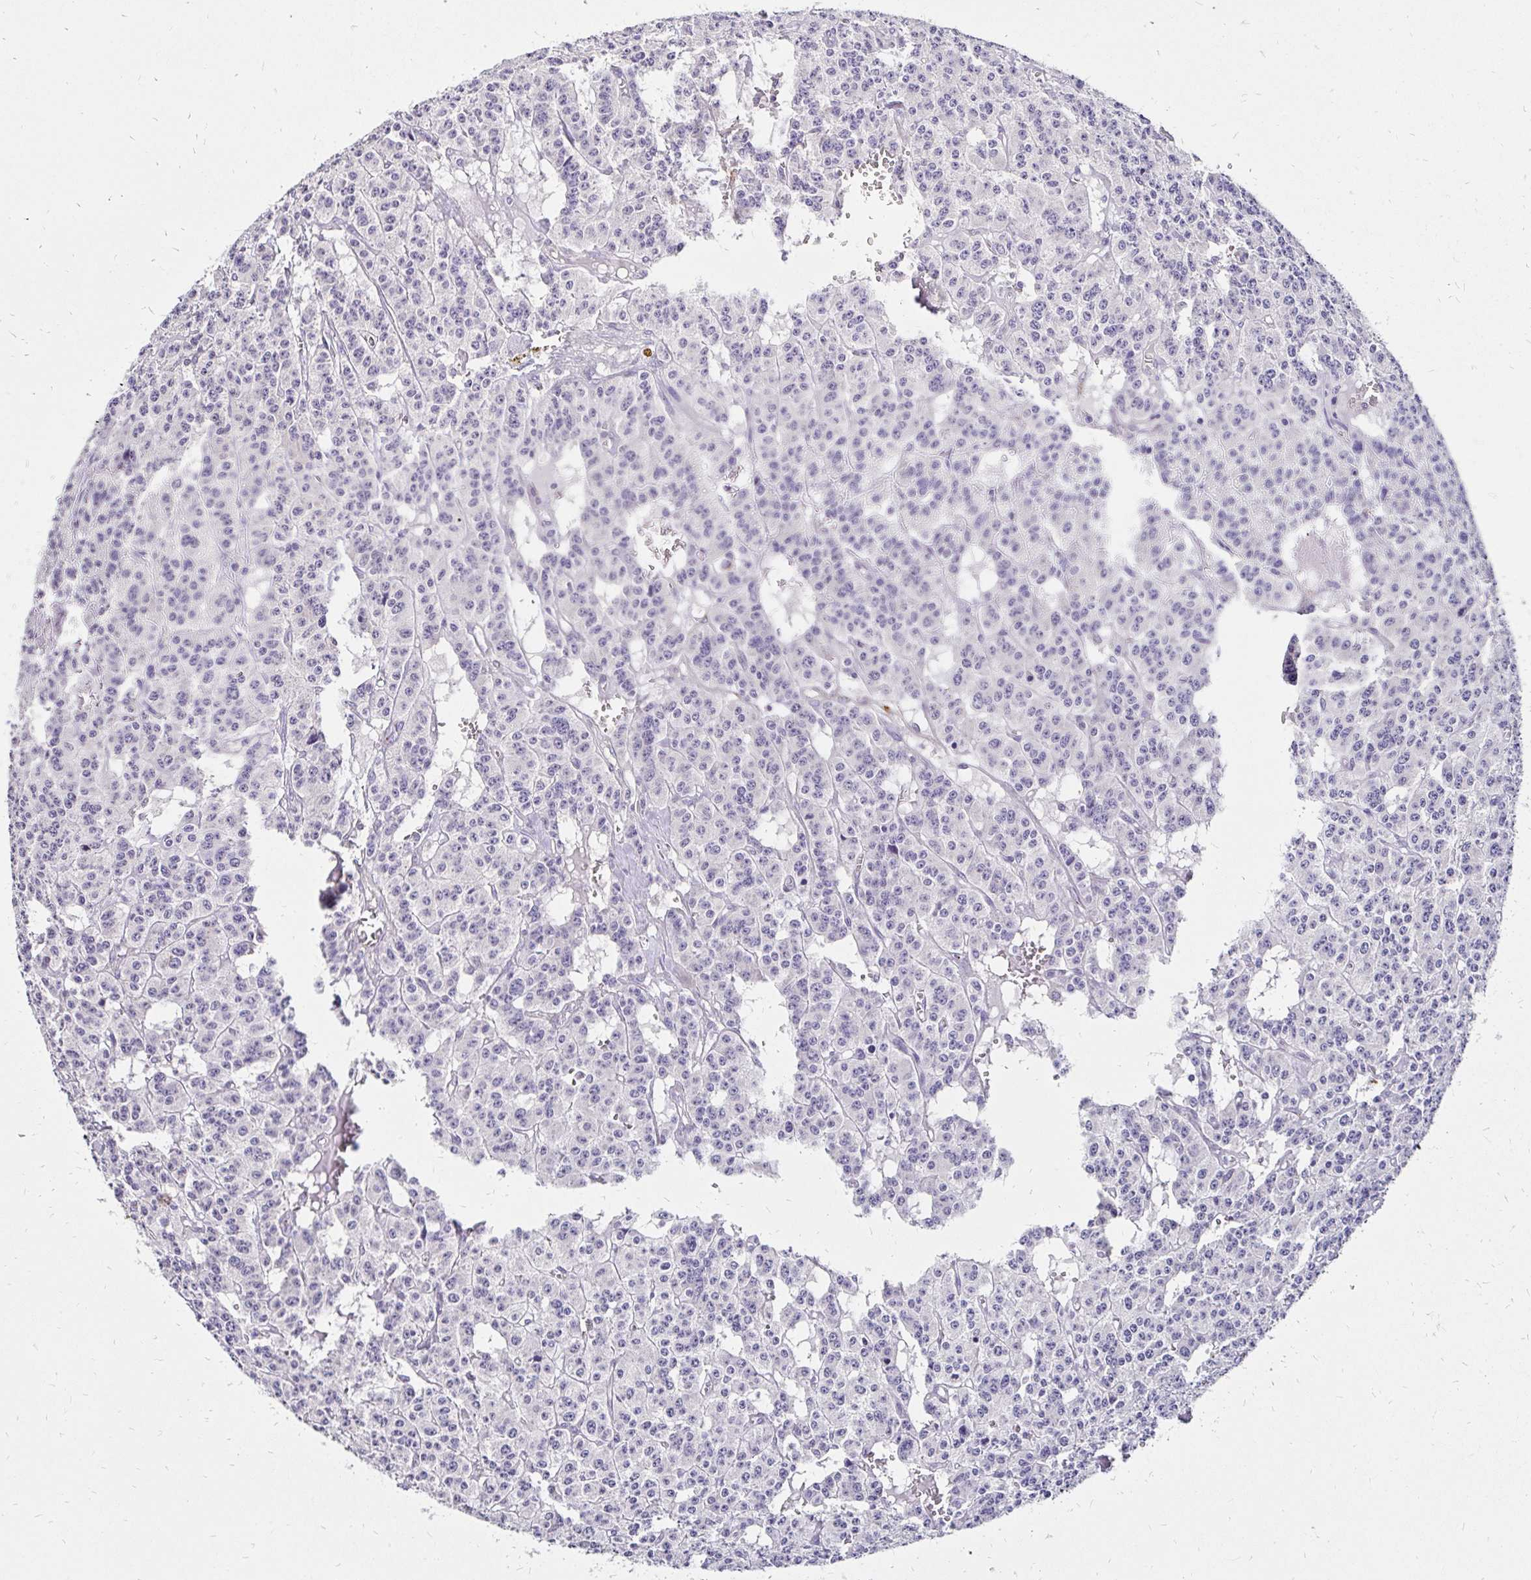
{"staining": {"intensity": "negative", "quantity": "none", "location": "none"}, "tissue": "carcinoid", "cell_type": "Tumor cells", "image_type": "cancer", "snomed": [{"axis": "morphology", "description": "Carcinoid, malignant, NOS"}, {"axis": "topography", "description": "Lung"}], "caption": "Immunohistochemistry of carcinoid displays no expression in tumor cells.", "gene": "PRIMA1", "patient": {"sex": "female", "age": 71}}